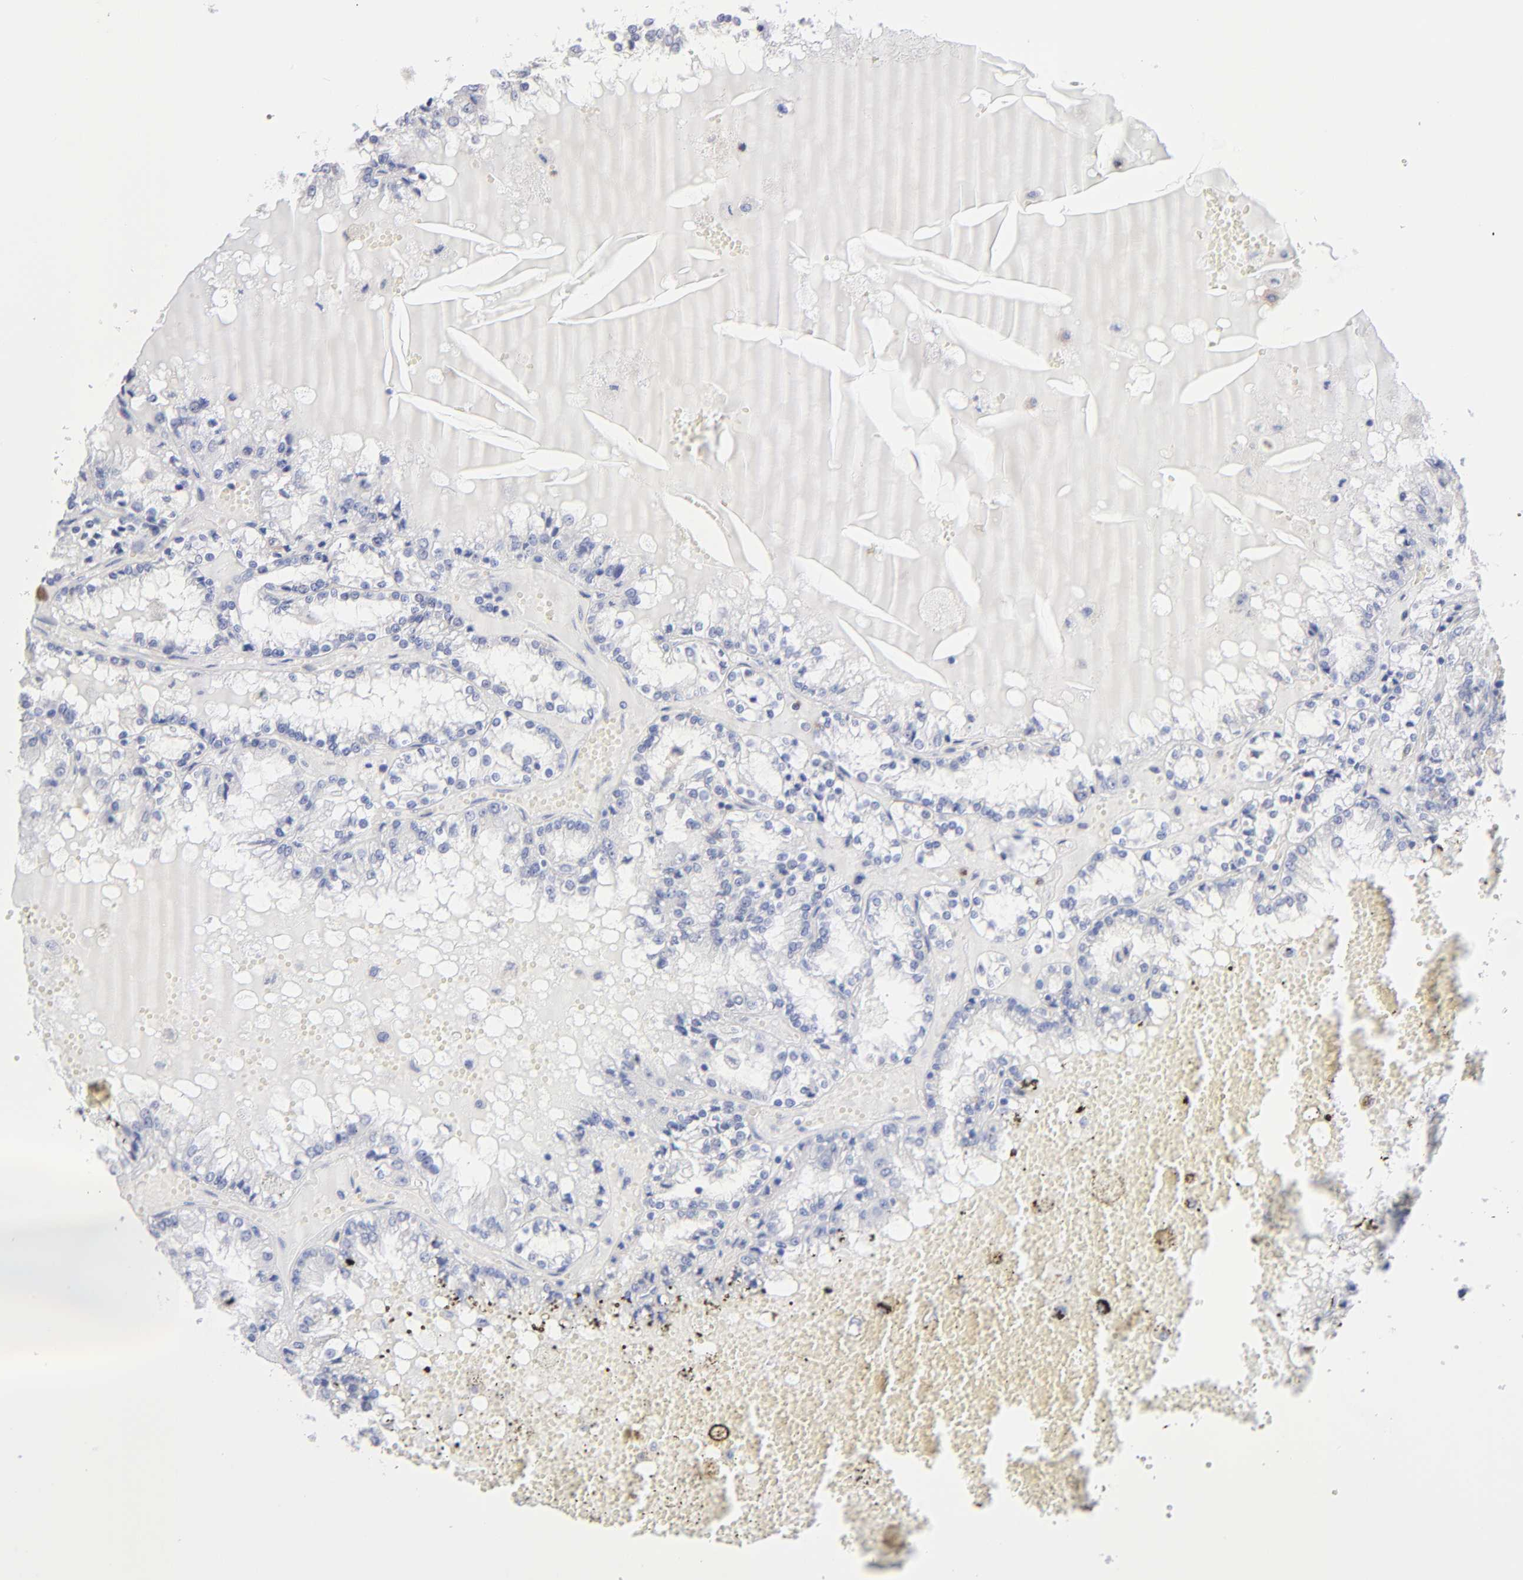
{"staining": {"intensity": "negative", "quantity": "none", "location": "none"}, "tissue": "renal cancer", "cell_type": "Tumor cells", "image_type": "cancer", "snomed": [{"axis": "morphology", "description": "Adenocarcinoma, NOS"}, {"axis": "topography", "description": "Kidney"}], "caption": "Tumor cells are negative for brown protein staining in renal cancer (adenocarcinoma).", "gene": "LAT2", "patient": {"sex": "female", "age": 56}}